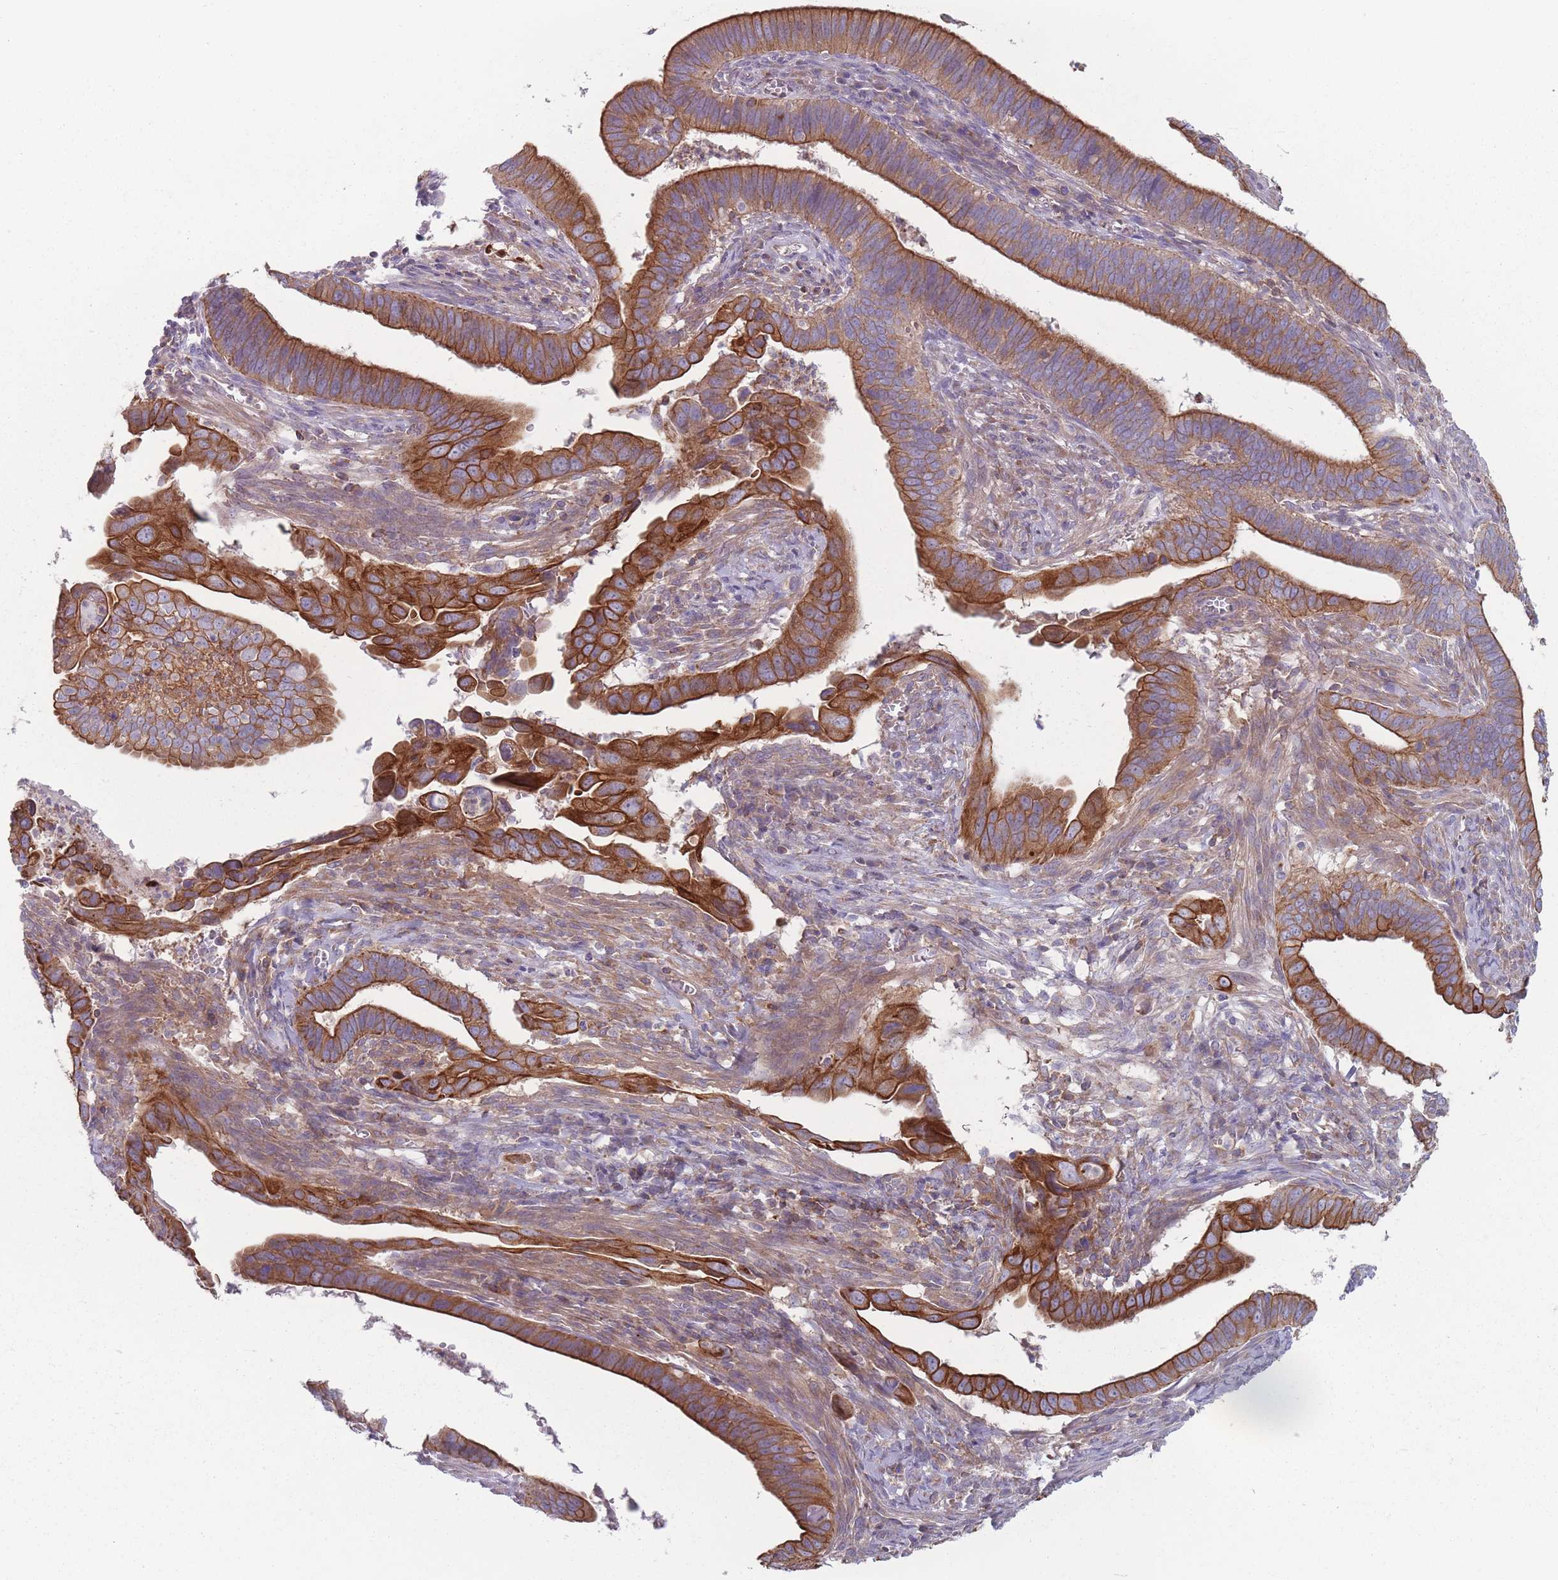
{"staining": {"intensity": "strong", "quantity": ">75%", "location": "cytoplasmic/membranous"}, "tissue": "cervical cancer", "cell_type": "Tumor cells", "image_type": "cancer", "snomed": [{"axis": "morphology", "description": "Adenocarcinoma, NOS"}, {"axis": "topography", "description": "Cervix"}], "caption": "A micrograph of adenocarcinoma (cervical) stained for a protein shows strong cytoplasmic/membranous brown staining in tumor cells.", "gene": "HSBP1L1", "patient": {"sex": "female", "age": 42}}